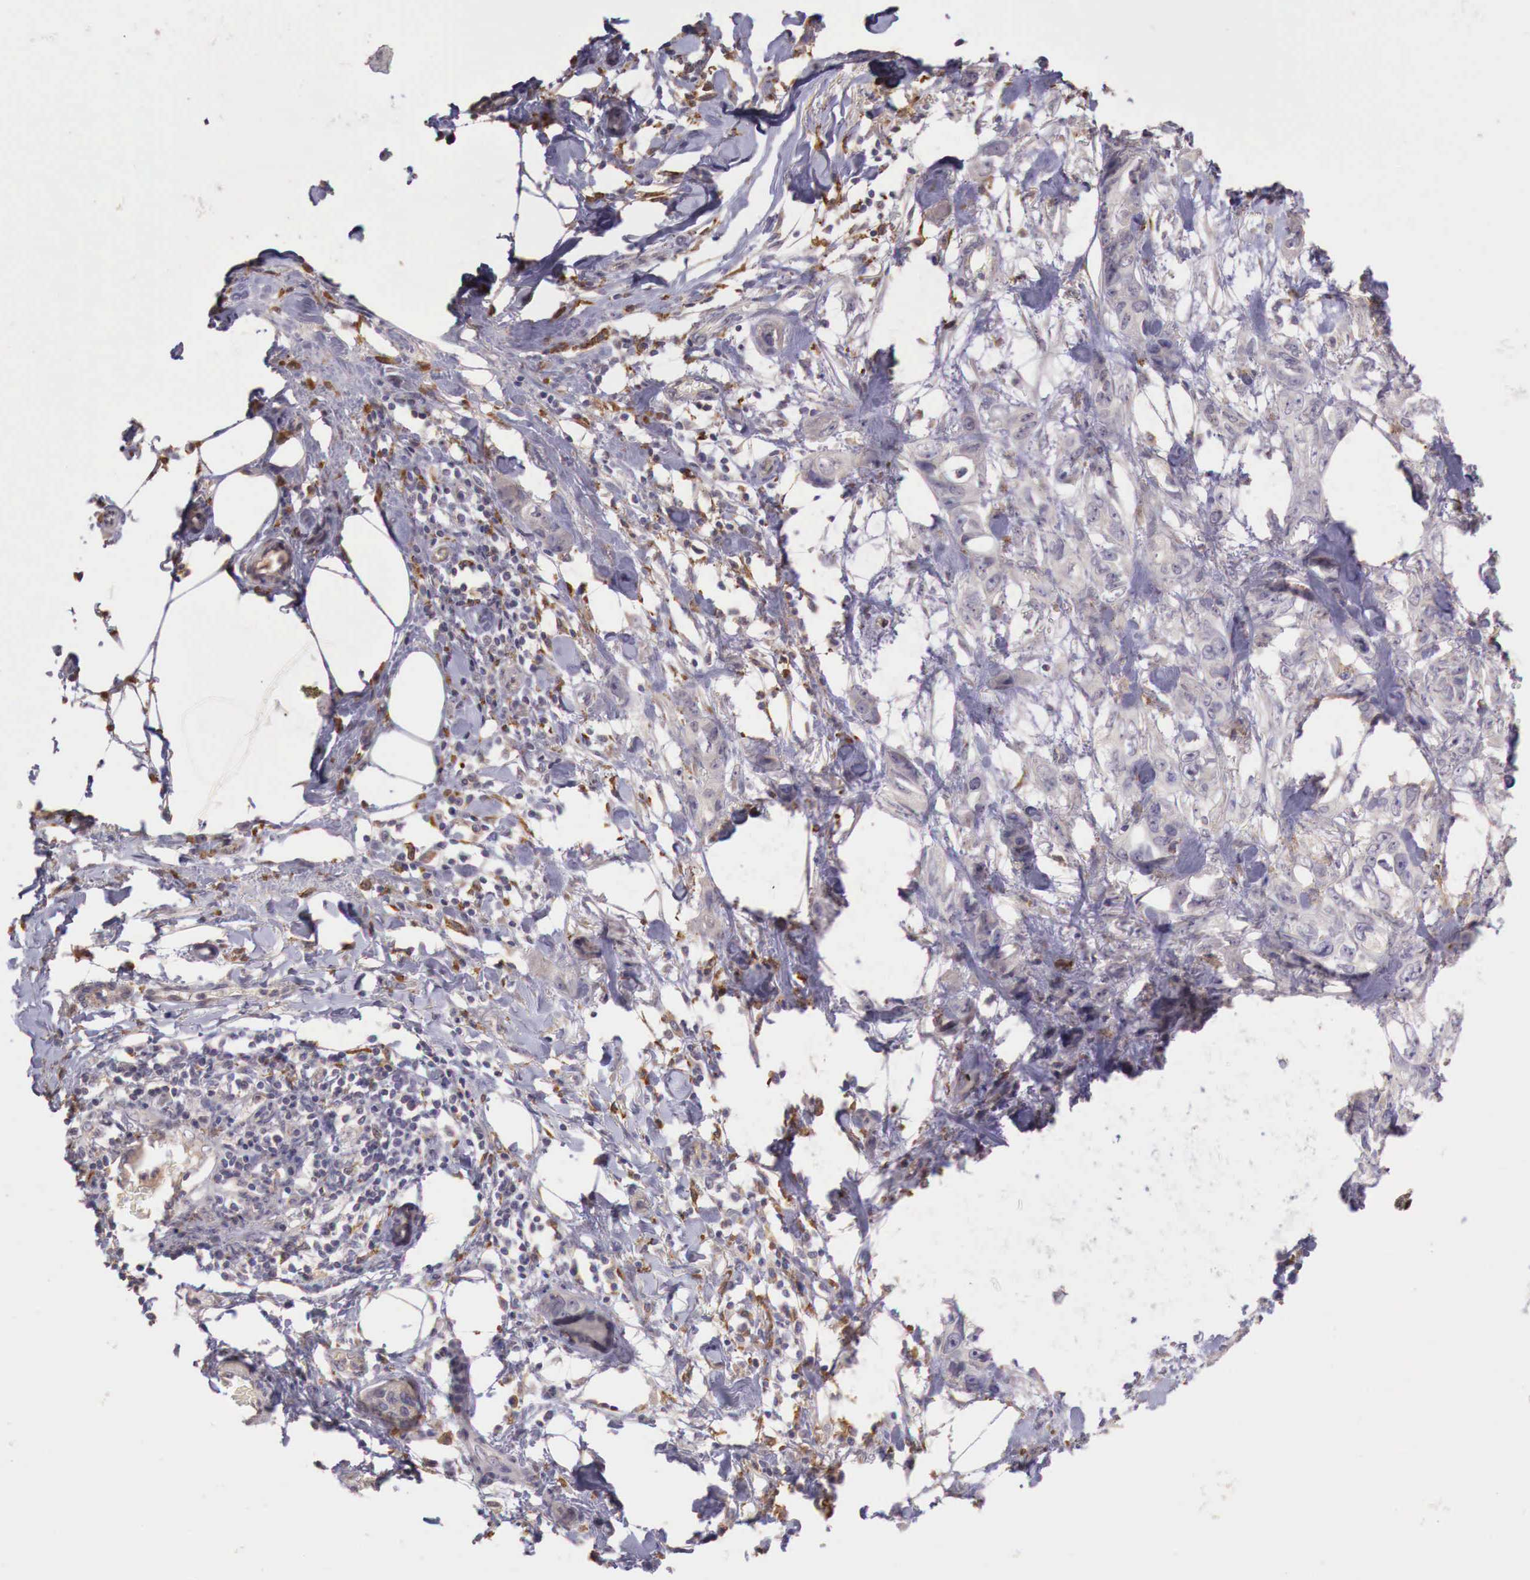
{"staining": {"intensity": "weak", "quantity": "<25%", "location": "cytoplasmic/membranous"}, "tissue": "stomach cancer", "cell_type": "Tumor cells", "image_type": "cancer", "snomed": [{"axis": "morphology", "description": "Adenocarcinoma, NOS"}, {"axis": "topography", "description": "Stomach, upper"}], "caption": "Tumor cells show no significant staining in adenocarcinoma (stomach).", "gene": "CHRDL1", "patient": {"sex": "male", "age": 47}}